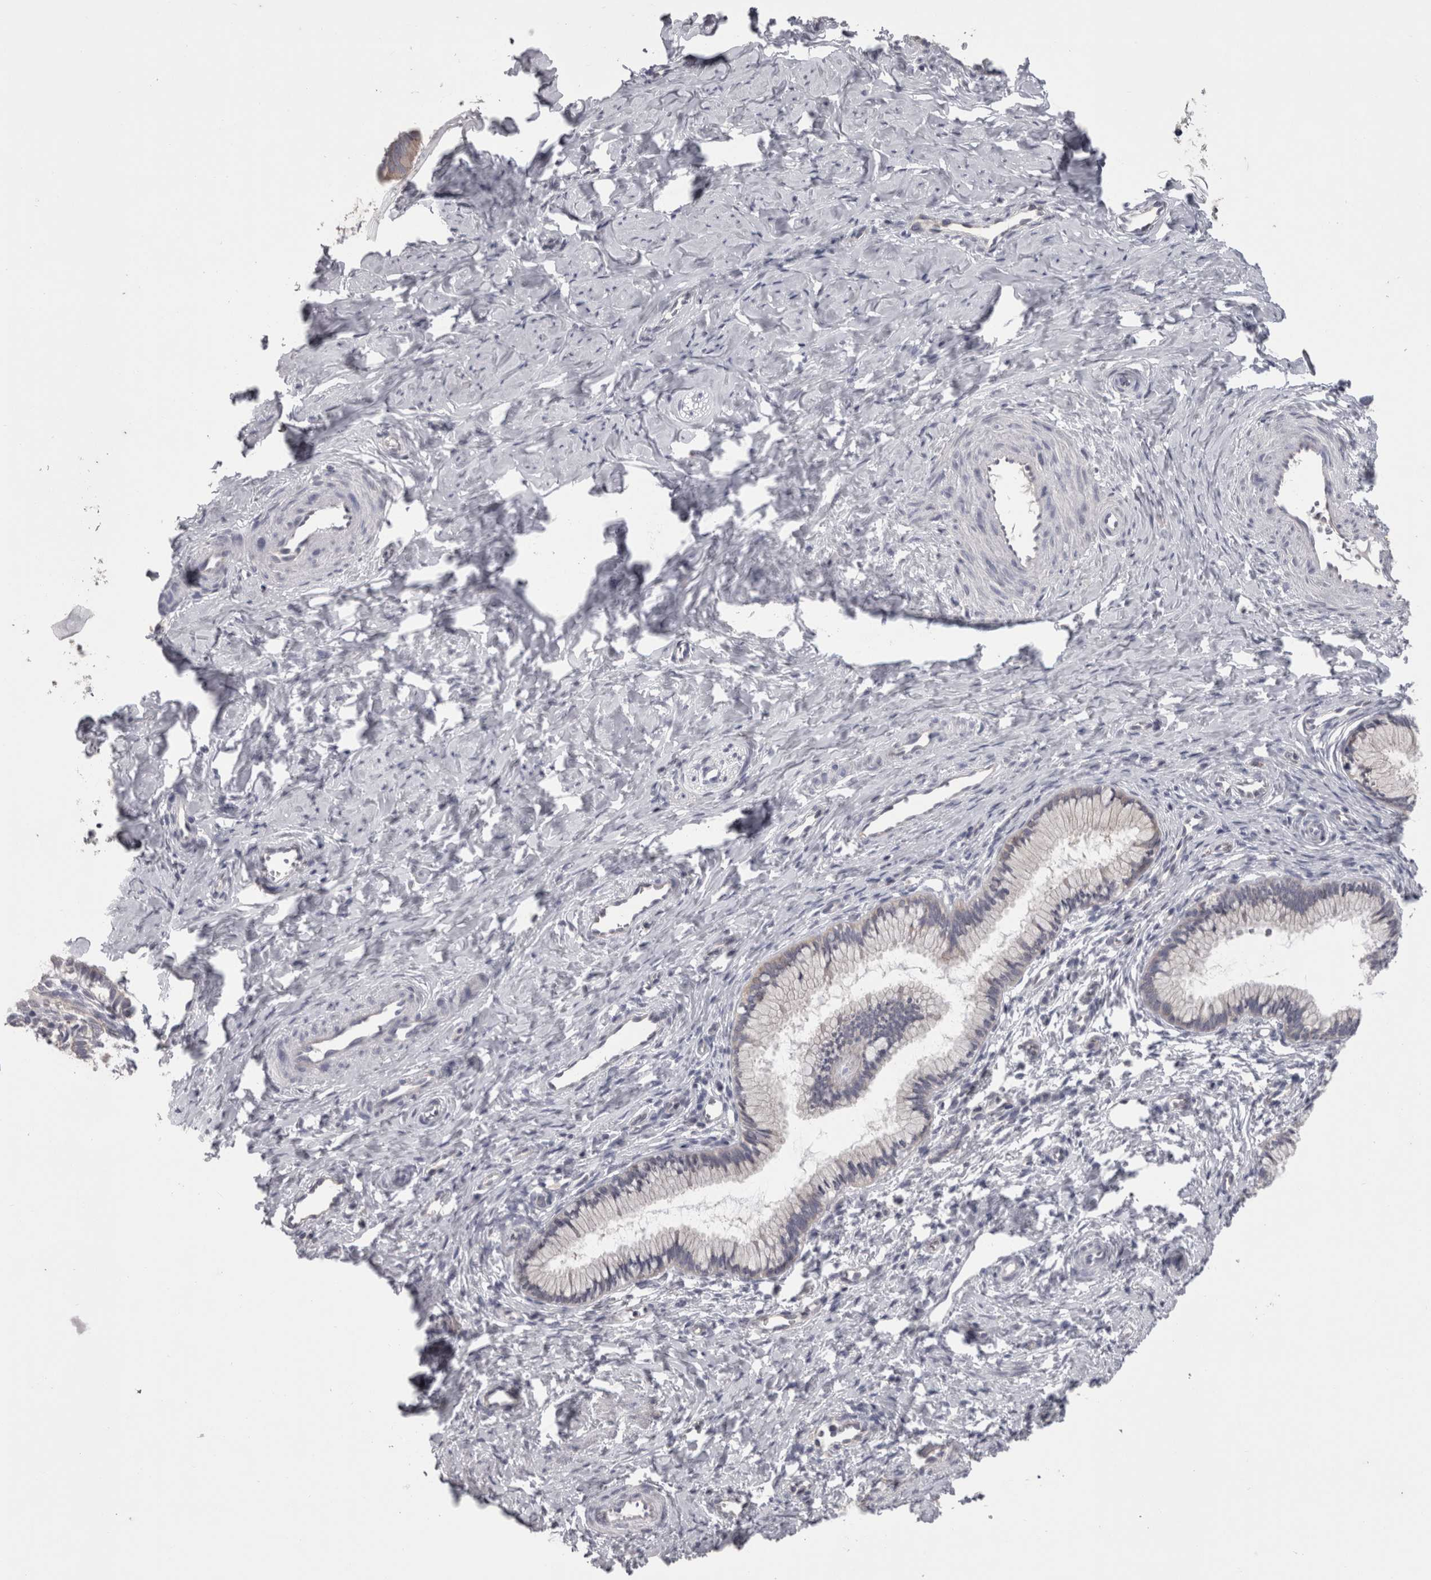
{"staining": {"intensity": "negative", "quantity": "none", "location": "none"}, "tissue": "cervix", "cell_type": "Glandular cells", "image_type": "normal", "snomed": [{"axis": "morphology", "description": "Normal tissue, NOS"}, {"axis": "topography", "description": "Cervix"}], "caption": "Human cervix stained for a protein using IHC shows no staining in glandular cells.", "gene": "LYZL6", "patient": {"sex": "female", "age": 27}}